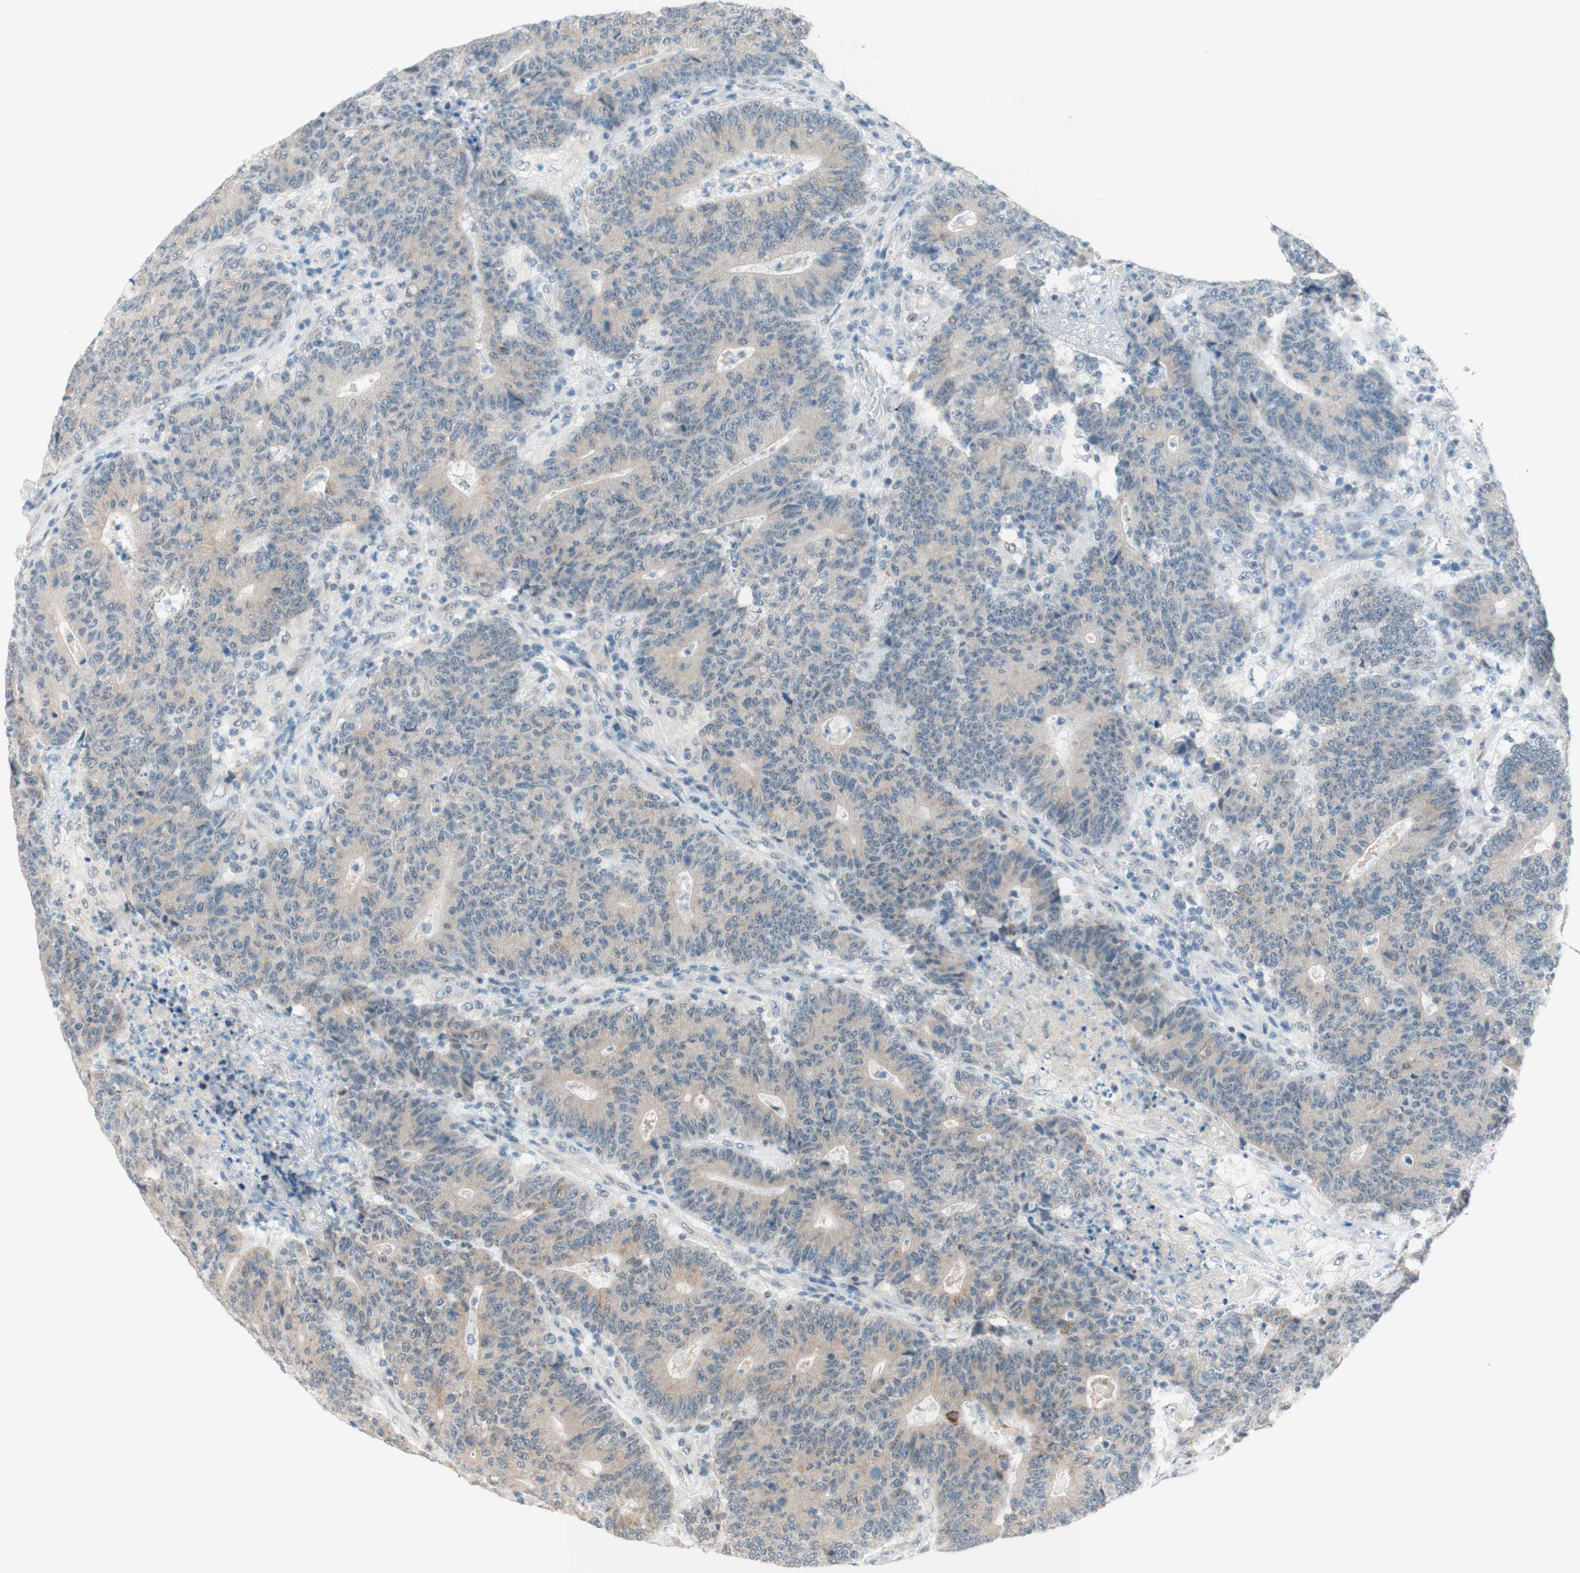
{"staining": {"intensity": "weak", "quantity": "<25%", "location": "cytoplasmic/membranous"}, "tissue": "colorectal cancer", "cell_type": "Tumor cells", "image_type": "cancer", "snomed": [{"axis": "morphology", "description": "Normal tissue, NOS"}, {"axis": "morphology", "description": "Adenocarcinoma, NOS"}, {"axis": "topography", "description": "Colon"}], "caption": "Tumor cells show no significant protein positivity in colorectal adenocarcinoma.", "gene": "JPH1", "patient": {"sex": "female", "age": 75}}